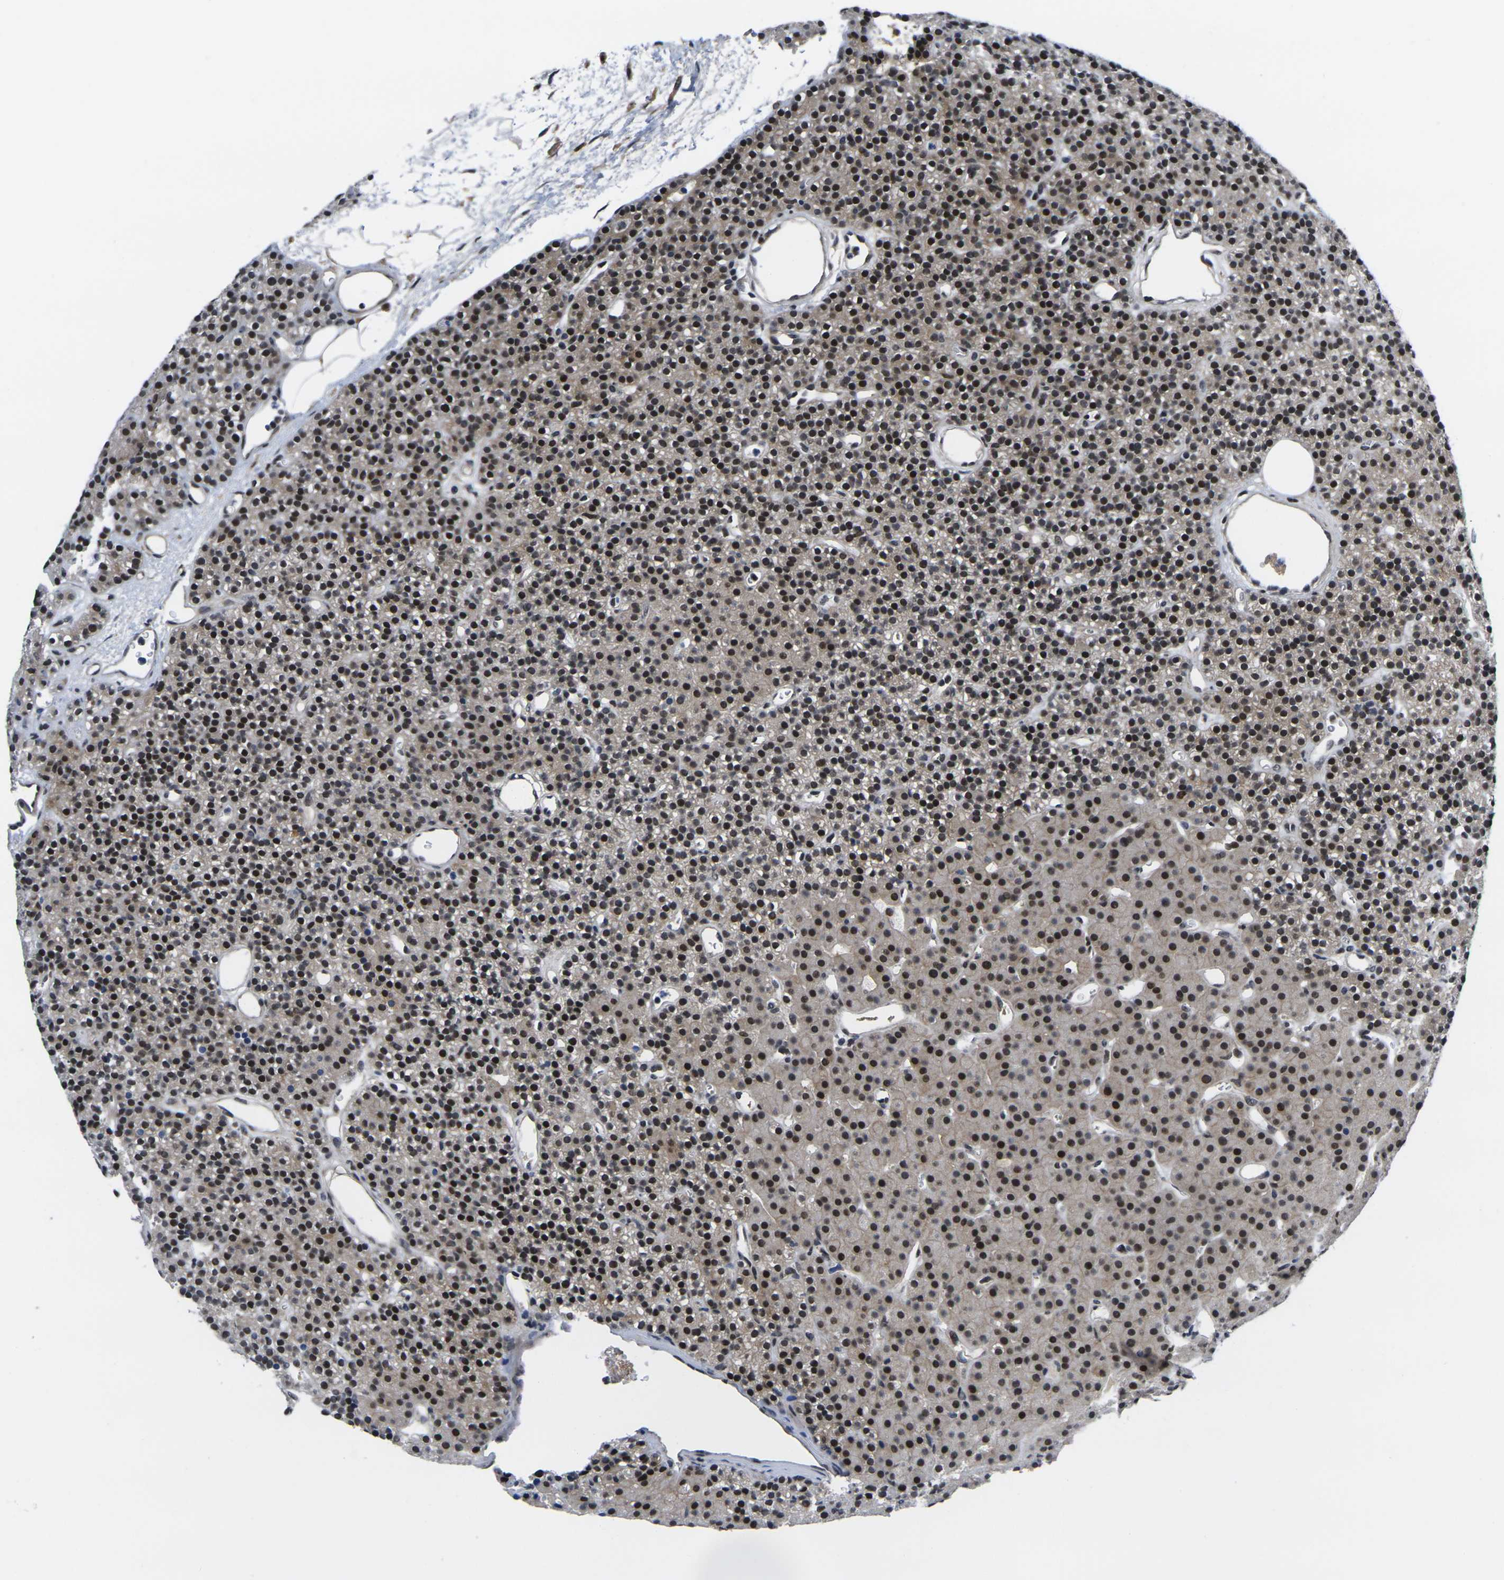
{"staining": {"intensity": "moderate", "quantity": "25%-75%", "location": "nuclear"}, "tissue": "parathyroid gland", "cell_type": "Glandular cells", "image_type": "normal", "snomed": [{"axis": "morphology", "description": "Normal tissue, NOS"}, {"axis": "morphology", "description": "Hyperplasia, NOS"}, {"axis": "topography", "description": "Parathyroid gland"}], "caption": "Immunohistochemical staining of unremarkable parathyroid gland shows moderate nuclear protein staining in about 25%-75% of glandular cells. Nuclei are stained in blue.", "gene": "RBM7", "patient": {"sex": "male", "age": 44}}